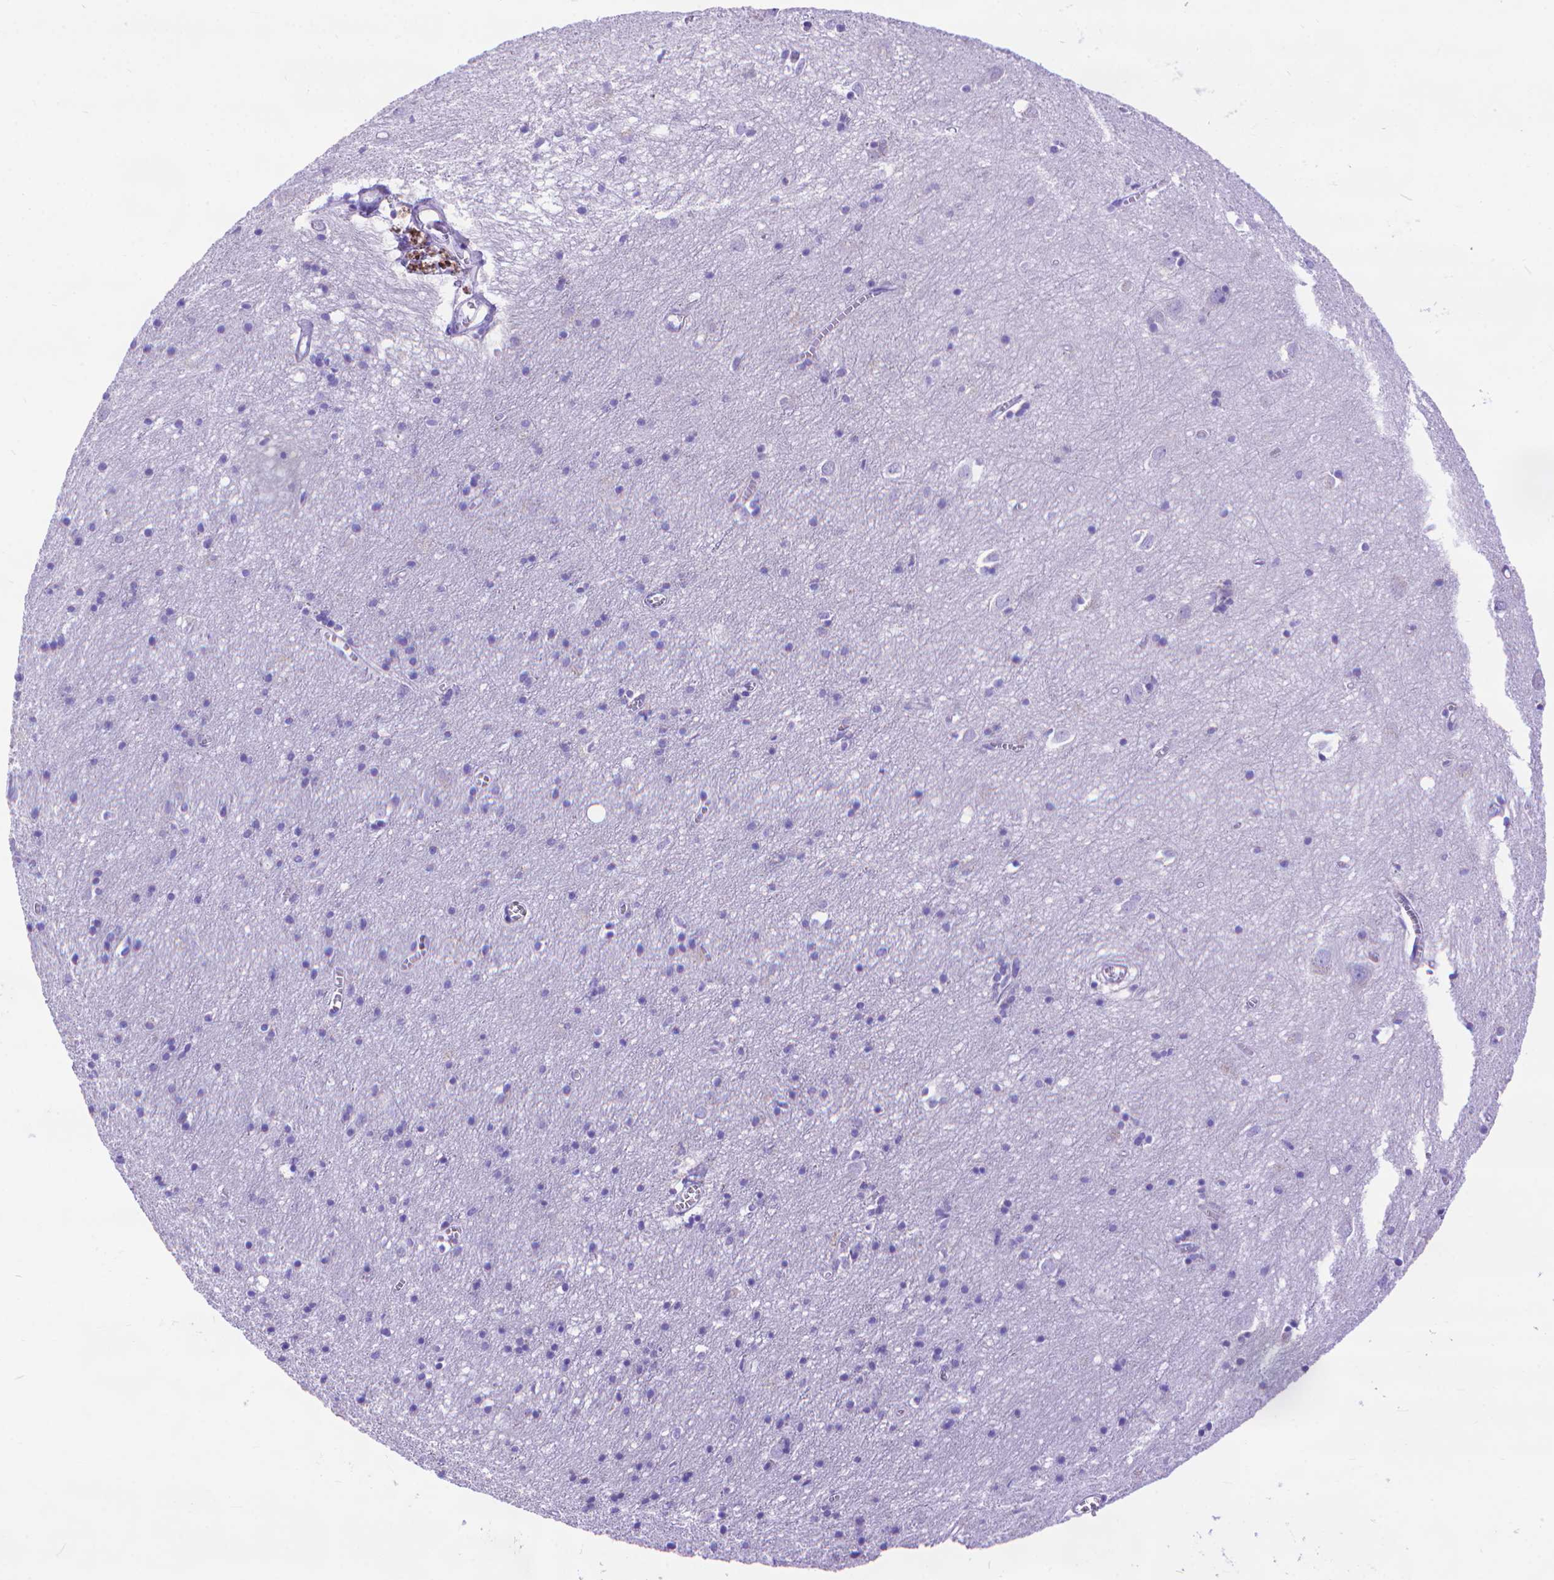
{"staining": {"intensity": "negative", "quantity": "none", "location": "none"}, "tissue": "cerebral cortex", "cell_type": "Endothelial cells", "image_type": "normal", "snomed": [{"axis": "morphology", "description": "Normal tissue, NOS"}, {"axis": "topography", "description": "Cerebral cortex"}], "caption": "The image shows no staining of endothelial cells in benign cerebral cortex. (Stains: DAB IHC with hematoxylin counter stain, Microscopy: brightfield microscopy at high magnification).", "gene": "DHRS2", "patient": {"sex": "male", "age": 70}}